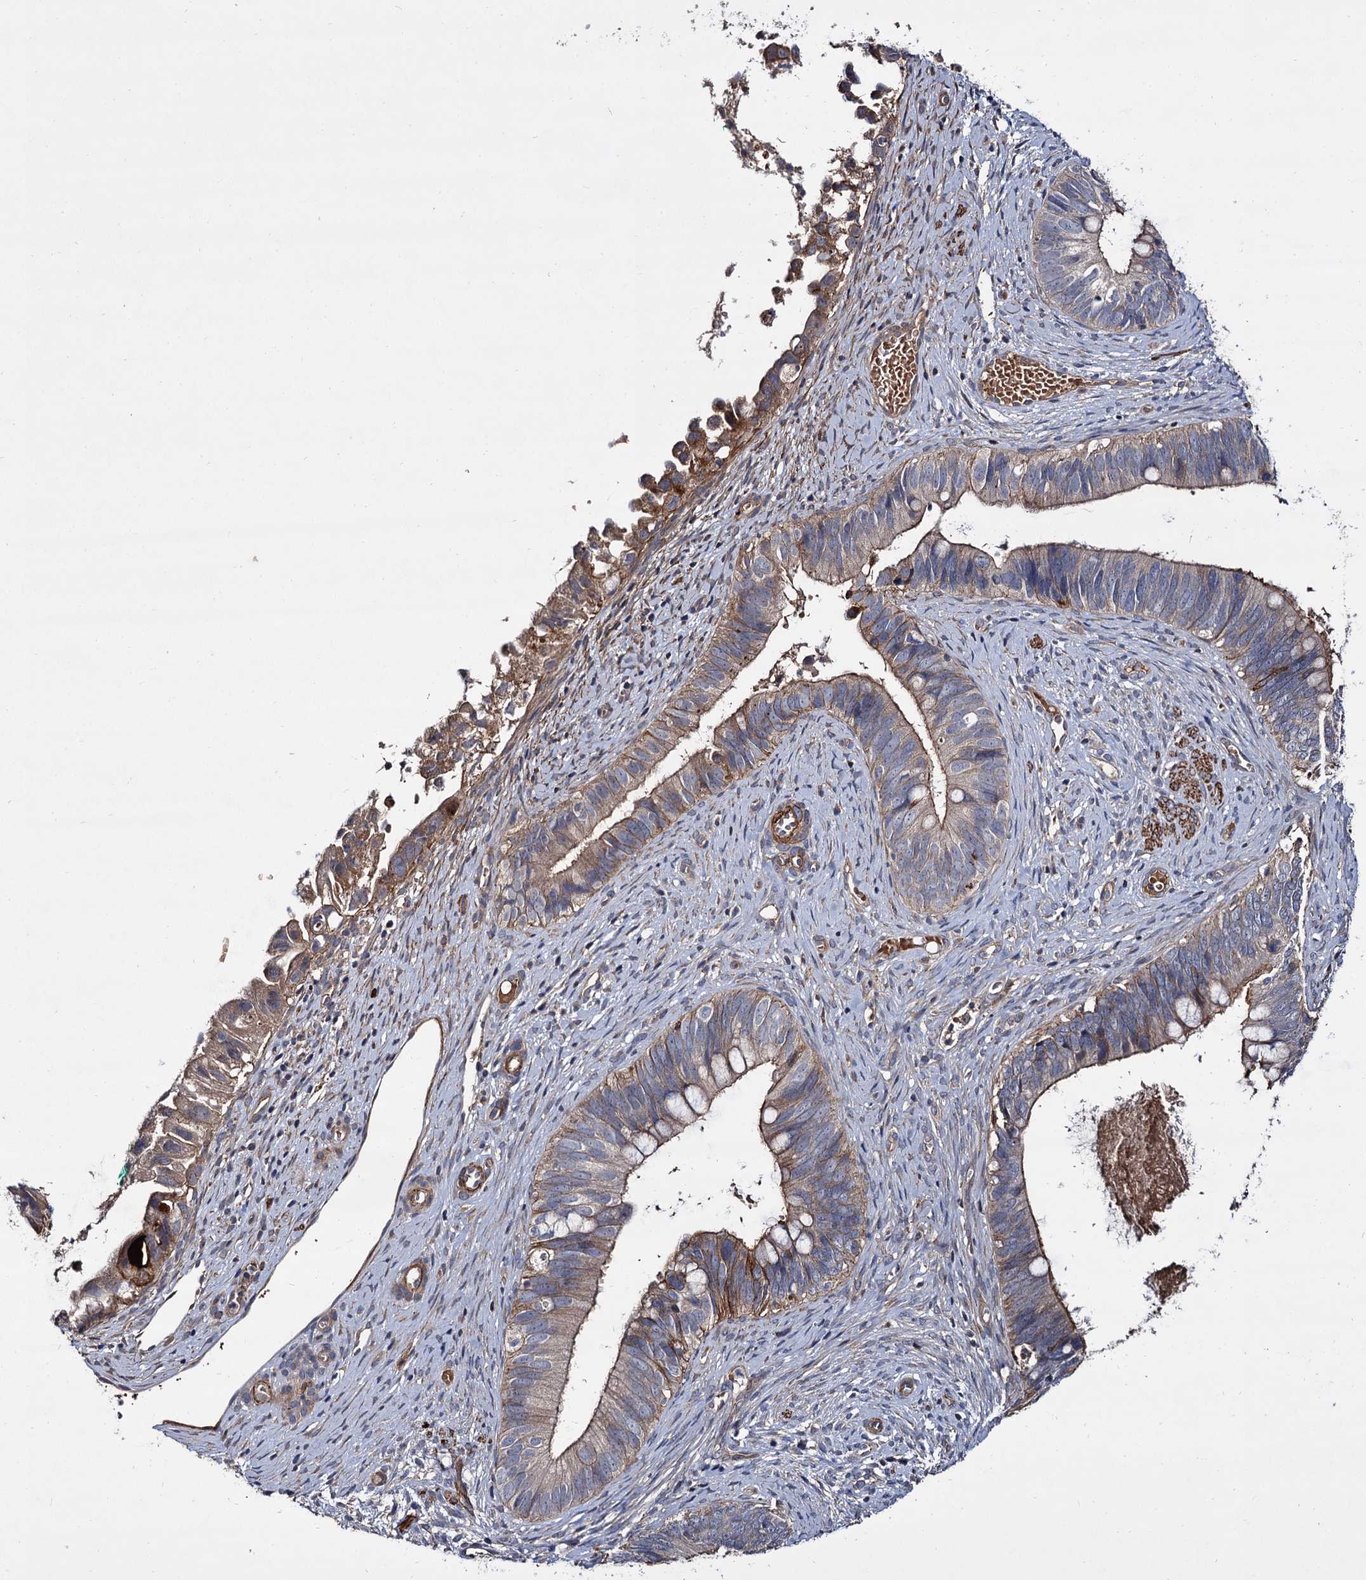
{"staining": {"intensity": "moderate", "quantity": "25%-75%", "location": "cytoplasmic/membranous"}, "tissue": "cervical cancer", "cell_type": "Tumor cells", "image_type": "cancer", "snomed": [{"axis": "morphology", "description": "Adenocarcinoma, NOS"}, {"axis": "topography", "description": "Cervix"}], "caption": "Immunohistochemical staining of cervical cancer (adenocarcinoma) demonstrates medium levels of moderate cytoplasmic/membranous protein positivity in about 25%-75% of tumor cells. The staining was performed using DAB, with brown indicating positive protein expression. Nuclei are stained blue with hematoxylin.", "gene": "ISM2", "patient": {"sex": "female", "age": 42}}